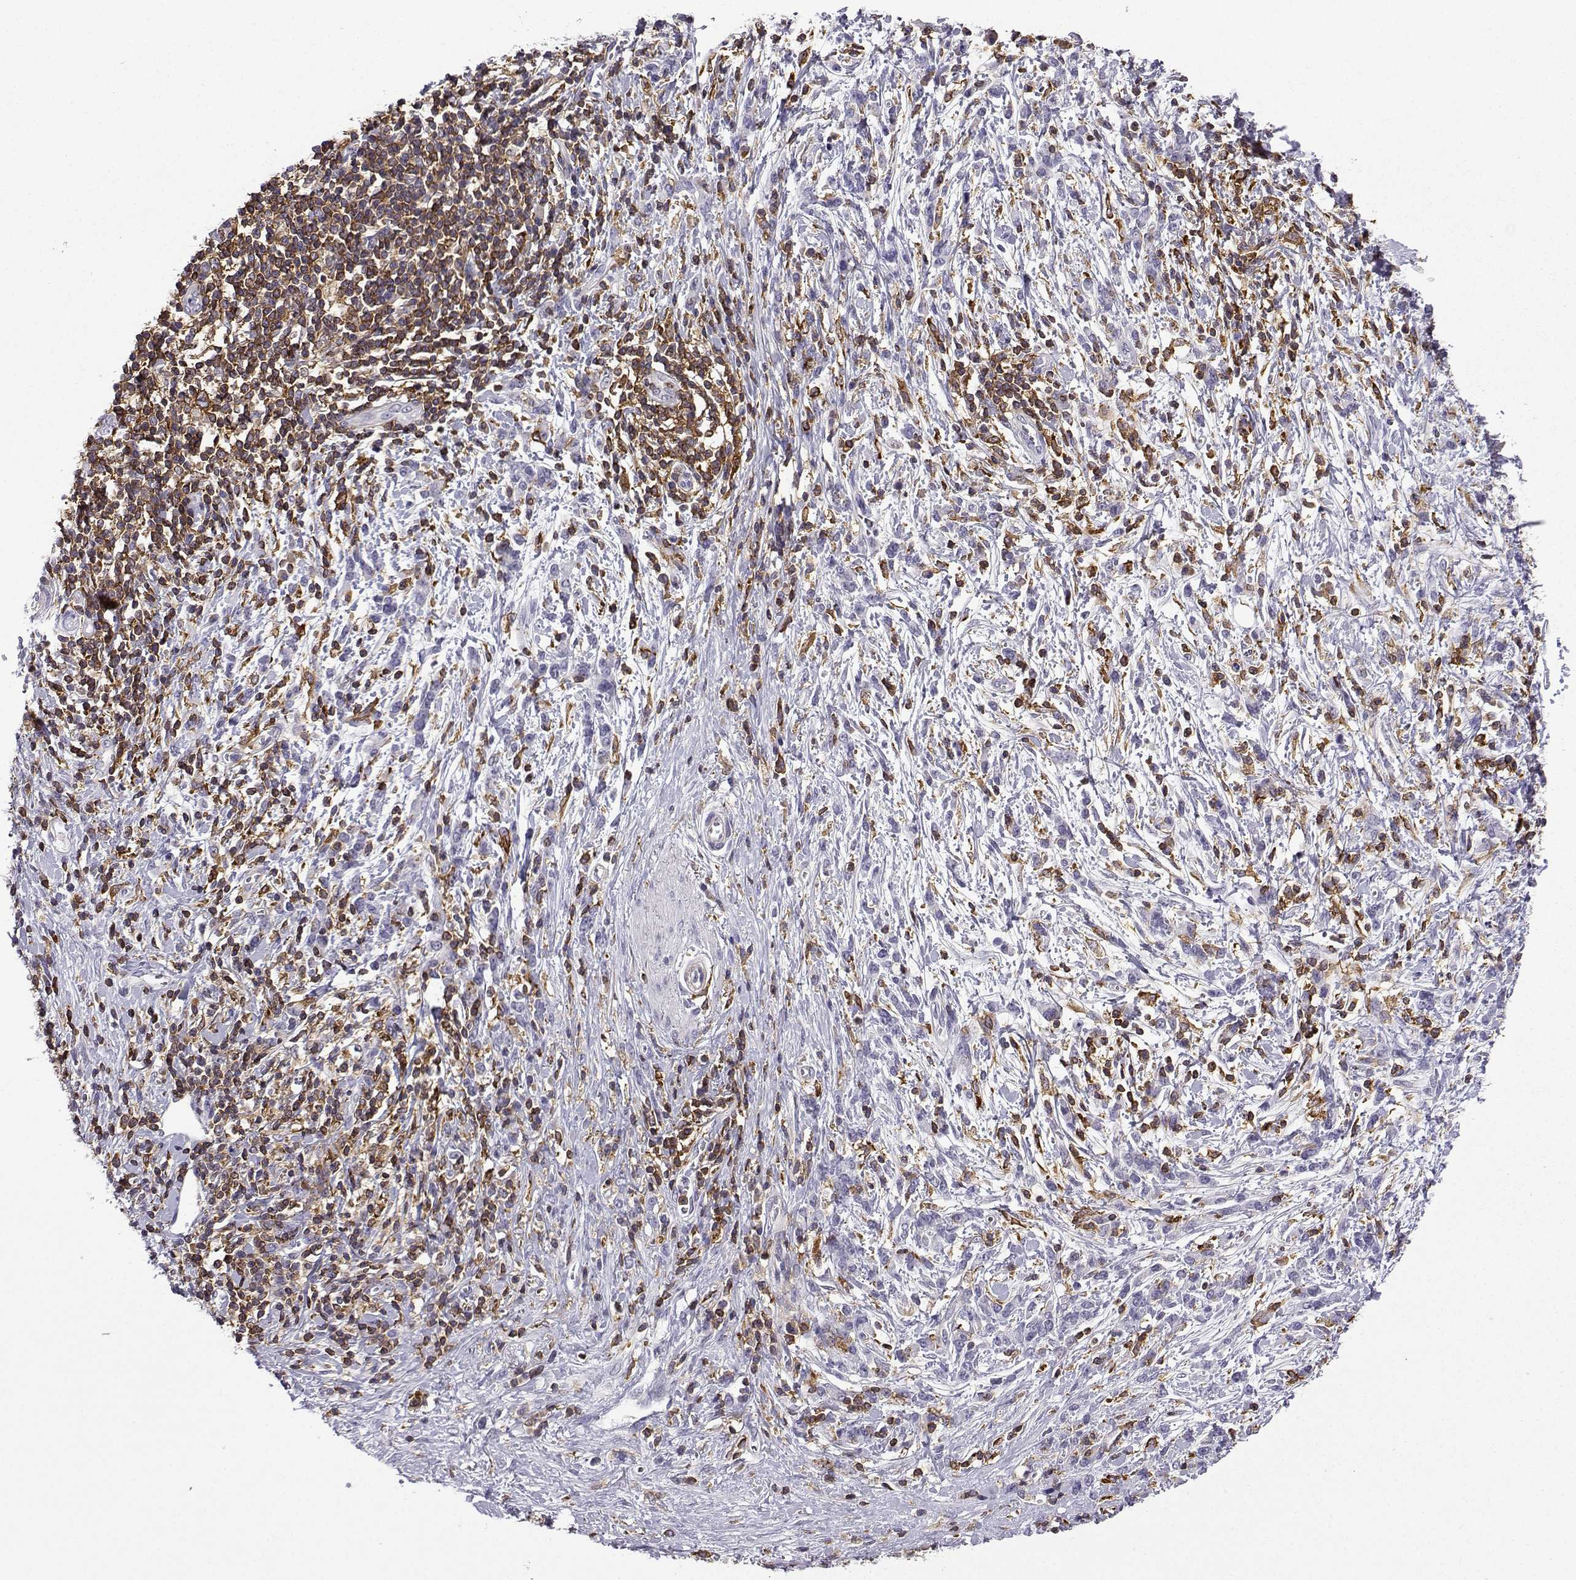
{"staining": {"intensity": "negative", "quantity": "none", "location": "none"}, "tissue": "stomach cancer", "cell_type": "Tumor cells", "image_type": "cancer", "snomed": [{"axis": "morphology", "description": "Adenocarcinoma, NOS"}, {"axis": "topography", "description": "Stomach"}], "caption": "Tumor cells are negative for protein expression in human stomach cancer (adenocarcinoma).", "gene": "DOCK10", "patient": {"sex": "female", "age": 57}}